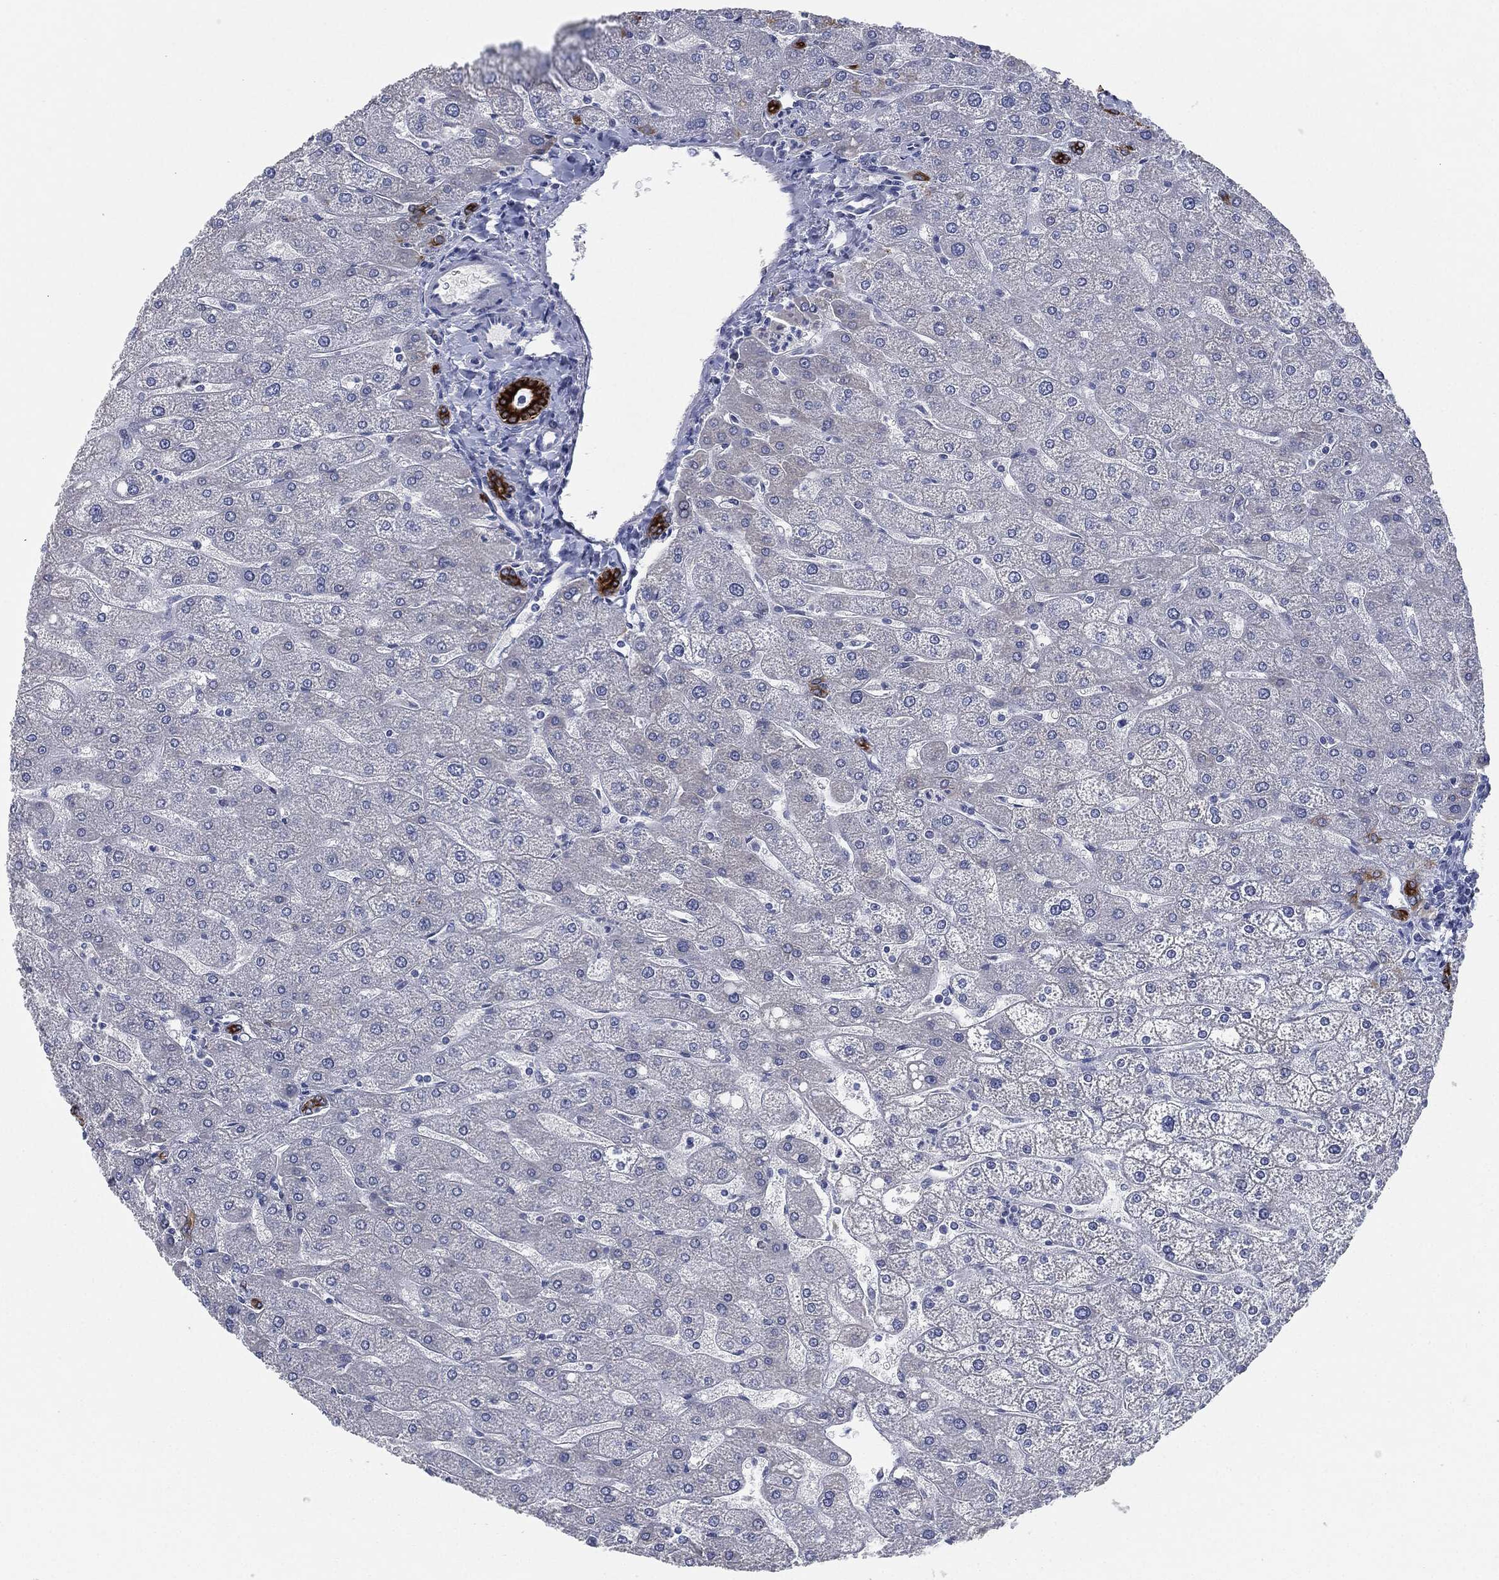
{"staining": {"intensity": "strong", "quantity": ">75%", "location": "cytoplasmic/membranous"}, "tissue": "liver", "cell_type": "Cholangiocytes", "image_type": "normal", "snomed": [{"axis": "morphology", "description": "Normal tissue, NOS"}, {"axis": "topography", "description": "Liver"}], "caption": "Human liver stained for a protein (brown) demonstrates strong cytoplasmic/membranous positive staining in about >75% of cholangiocytes.", "gene": "SHROOM2", "patient": {"sex": "male", "age": 67}}